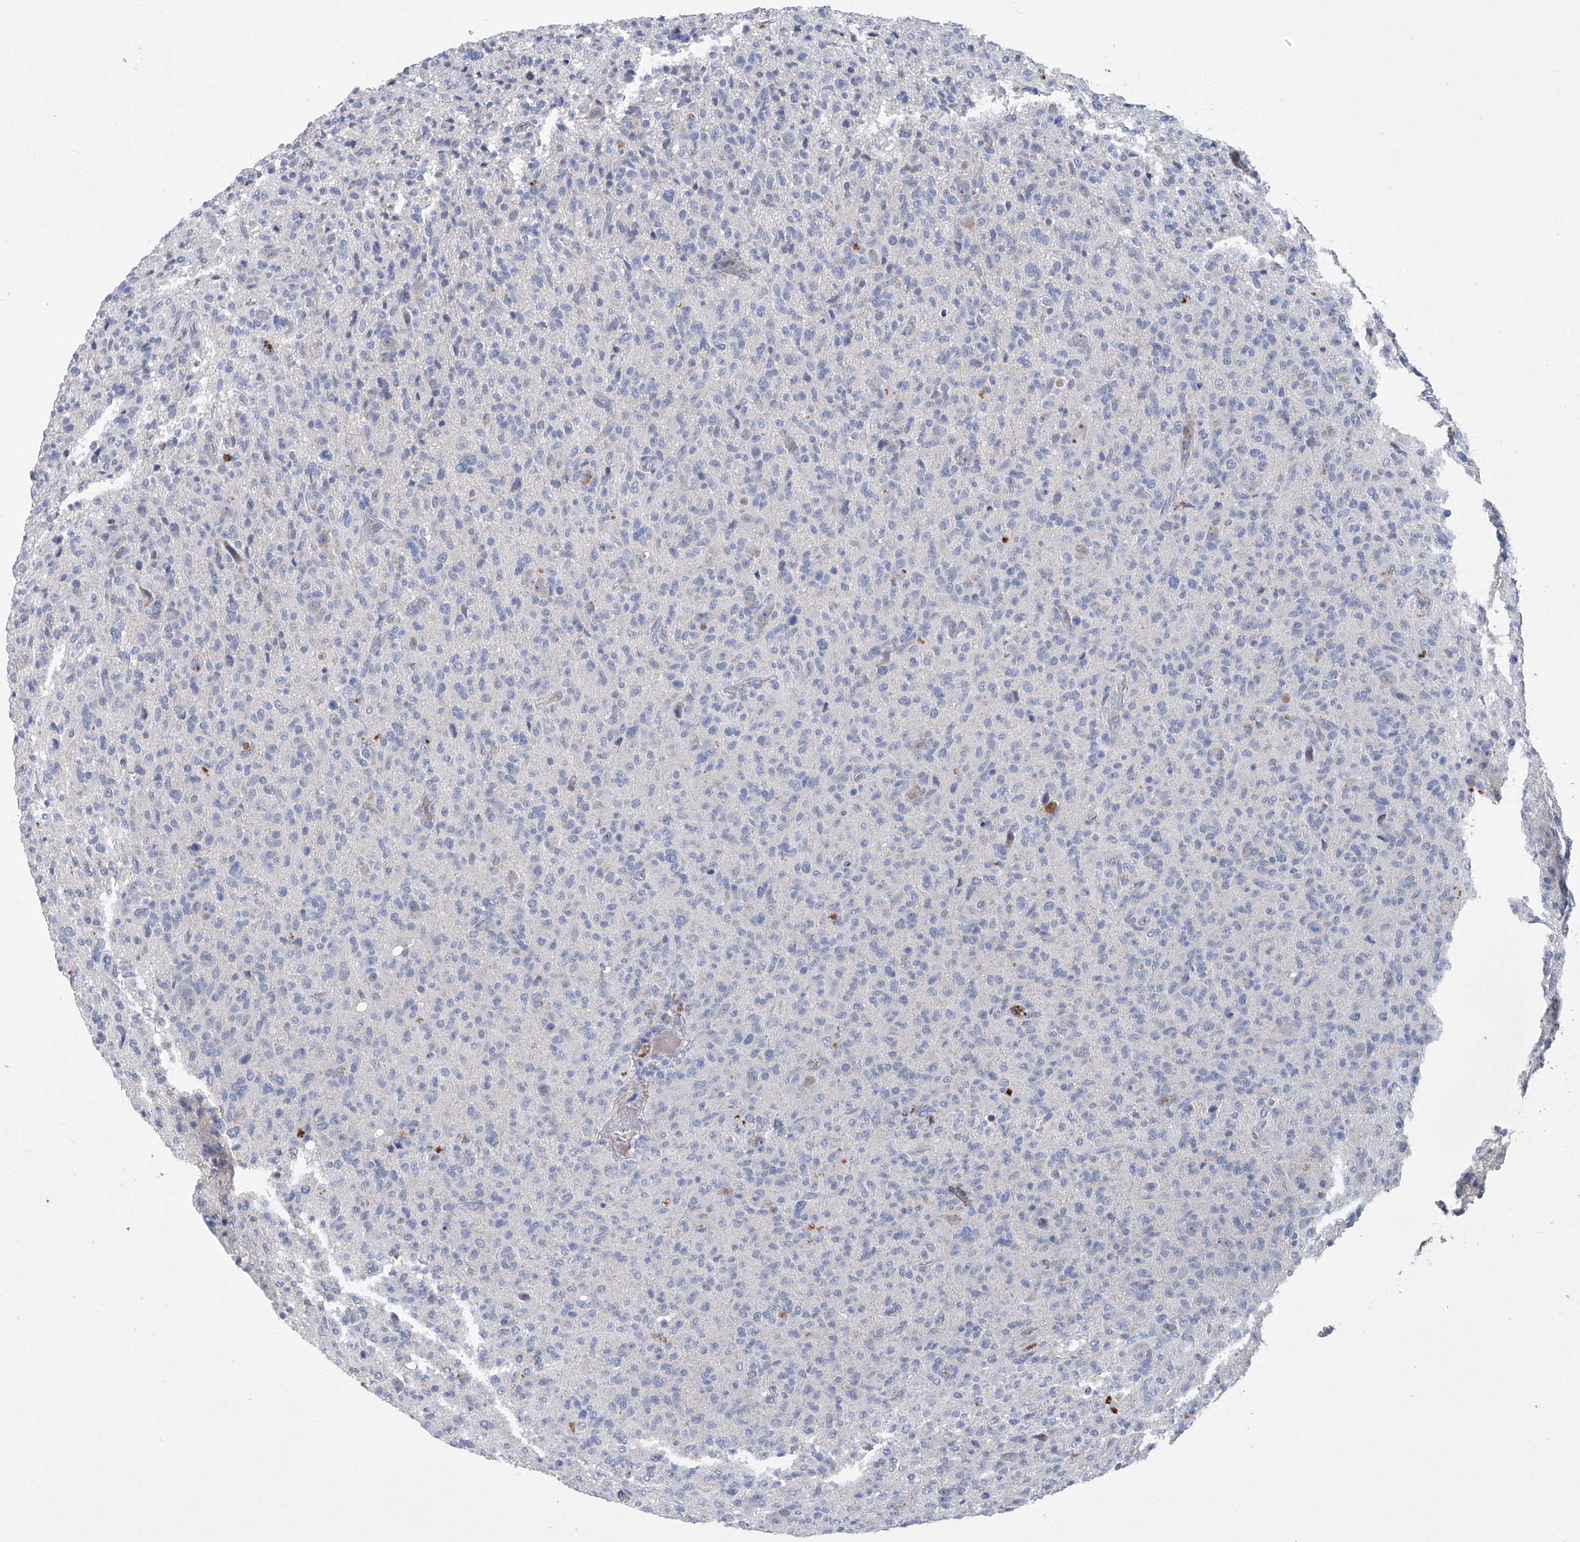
{"staining": {"intensity": "negative", "quantity": "none", "location": "none"}, "tissue": "glioma", "cell_type": "Tumor cells", "image_type": "cancer", "snomed": [{"axis": "morphology", "description": "Glioma, malignant, High grade"}, {"axis": "topography", "description": "Brain"}], "caption": "Immunohistochemistry of glioma displays no expression in tumor cells.", "gene": "PCSK5", "patient": {"sex": "female", "age": 57}}